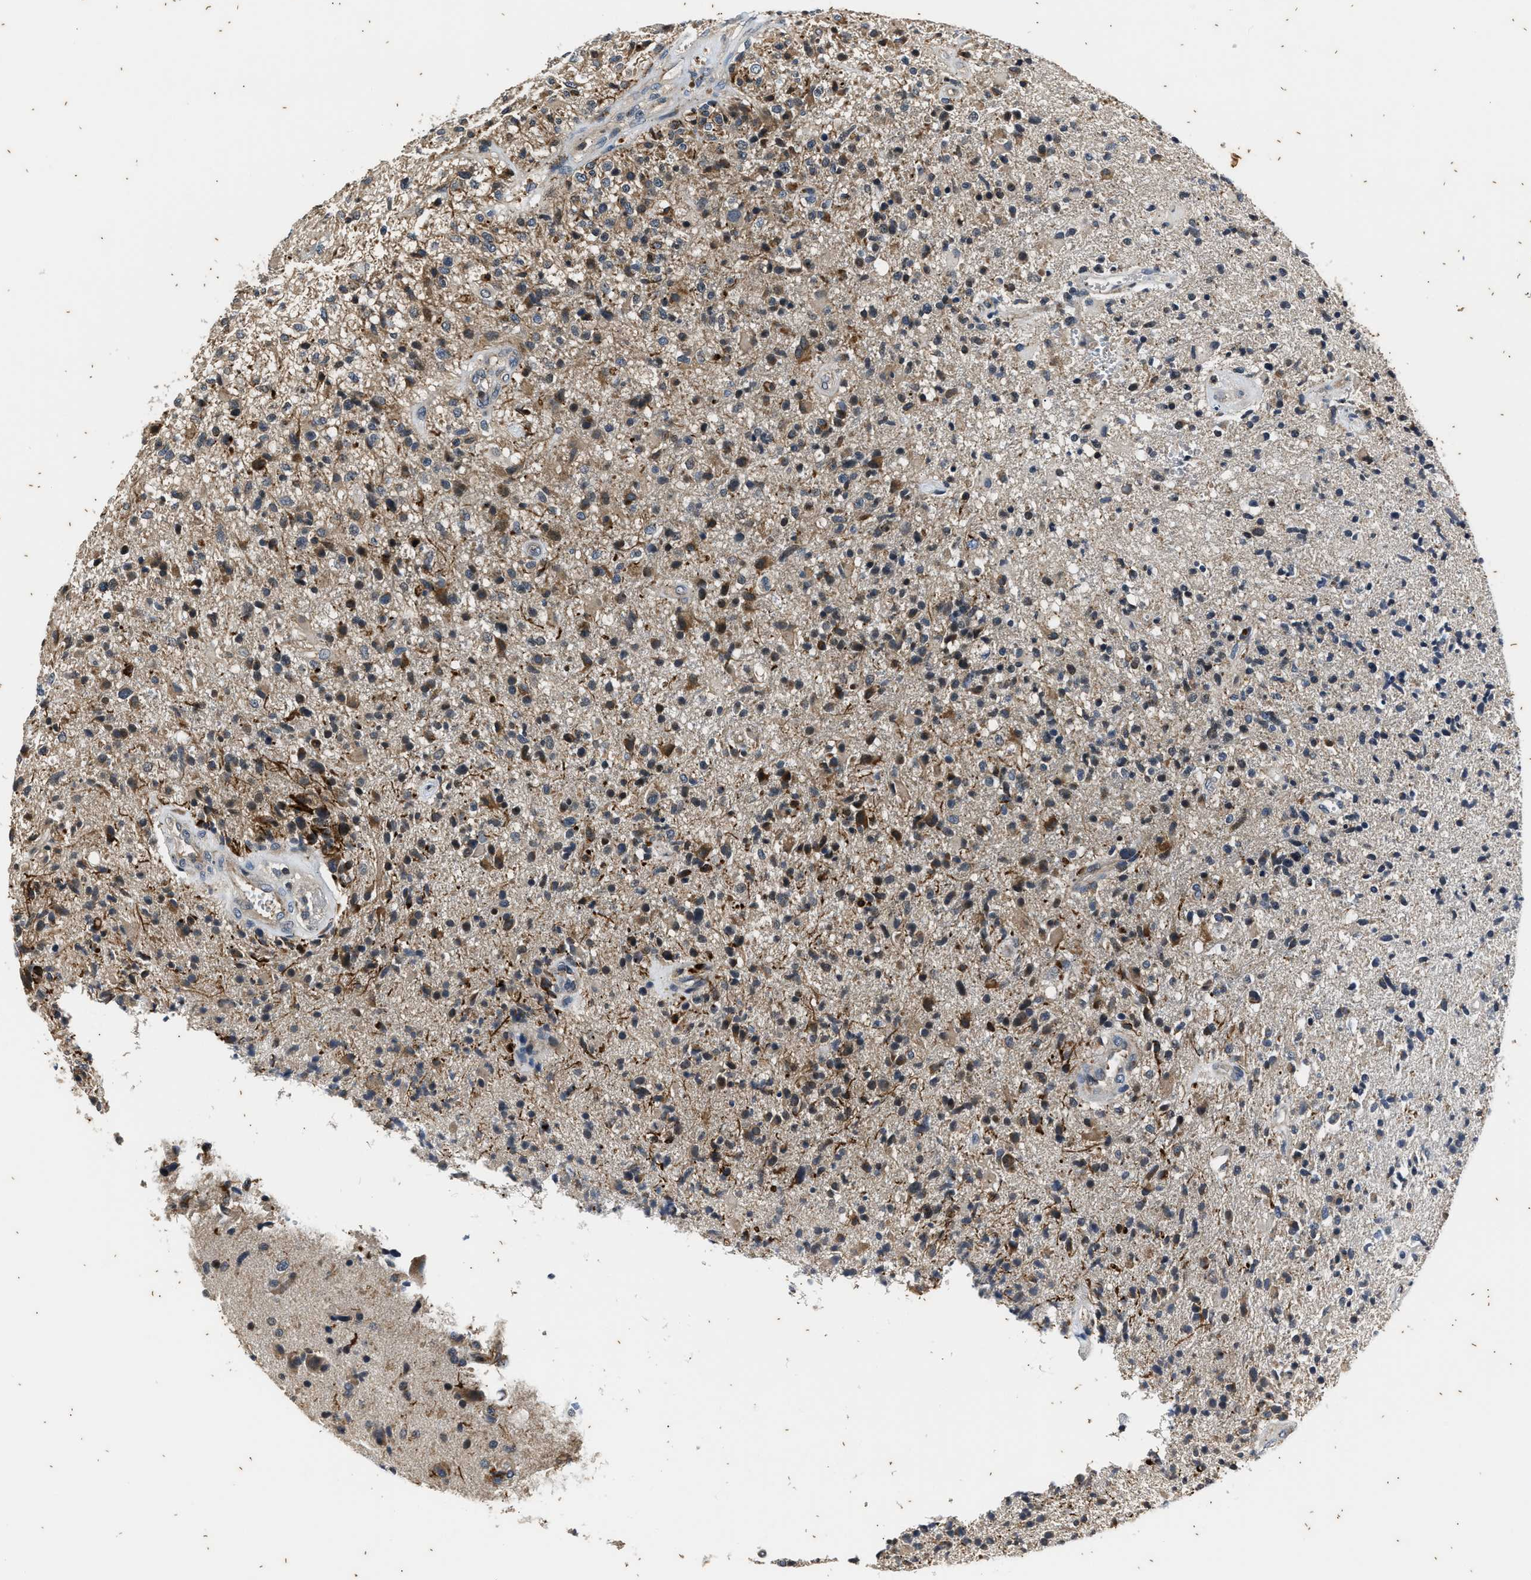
{"staining": {"intensity": "weak", "quantity": "25%-75%", "location": "cytoplasmic/membranous"}, "tissue": "glioma", "cell_type": "Tumor cells", "image_type": "cancer", "snomed": [{"axis": "morphology", "description": "Glioma, malignant, High grade"}, {"axis": "topography", "description": "Brain"}], "caption": "Immunohistochemistry (IHC) of human glioma displays low levels of weak cytoplasmic/membranous staining in approximately 25%-75% of tumor cells.", "gene": "PTPN7", "patient": {"sex": "male", "age": 72}}